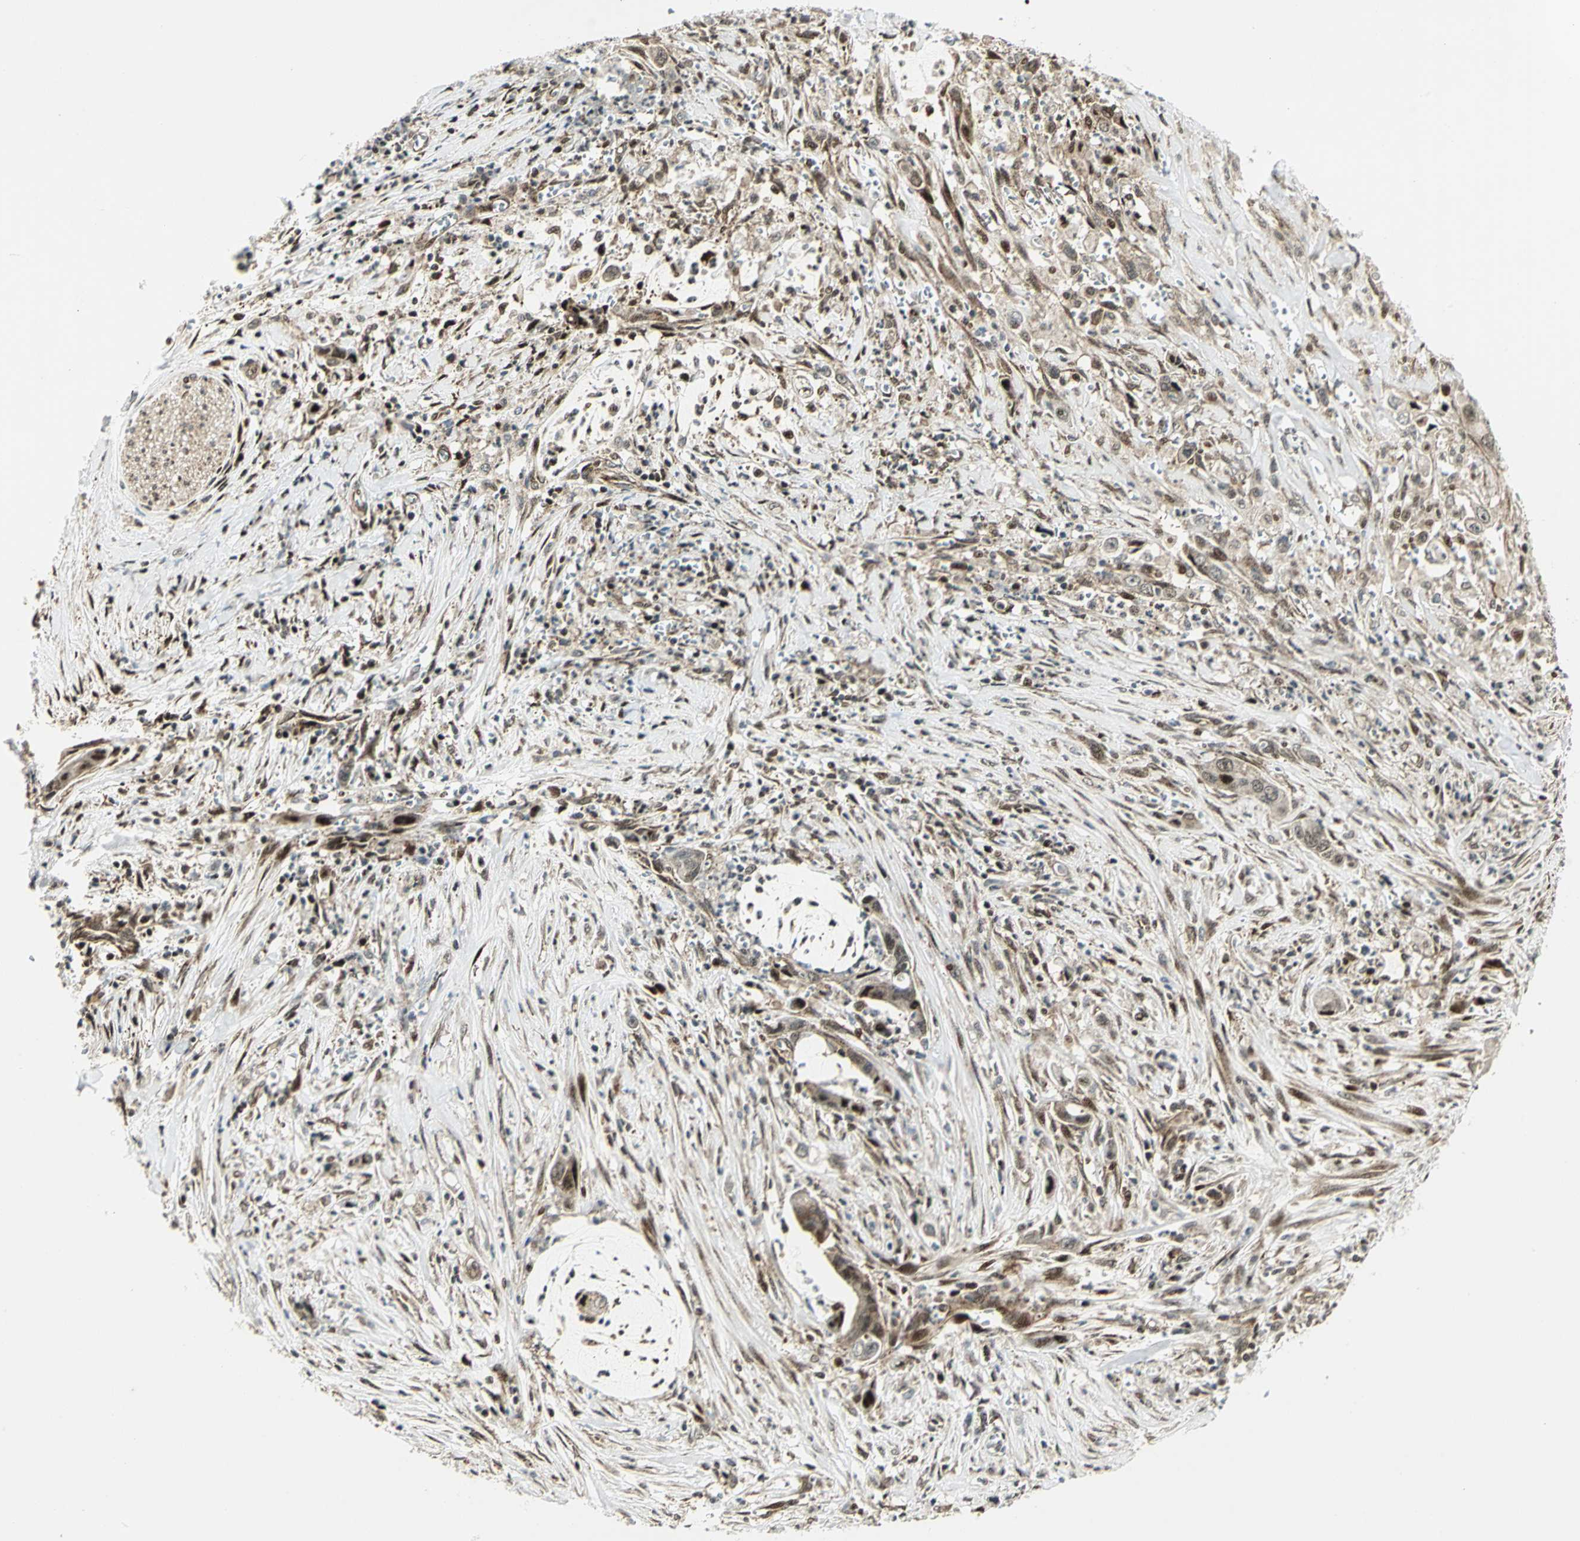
{"staining": {"intensity": "moderate", "quantity": ">75%", "location": "cytoplasmic/membranous,nuclear"}, "tissue": "pancreatic cancer", "cell_type": "Tumor cells", "image_type": "cancer", "snomed": [{"axis": "morphology", "description": "Adenocarcinoma, NOS"}, {"axis": "topography", "description": "Pancreas"}], "caption": "Immunohistochemical staining of pancreatic cancer (adenocarcinoma) reveals medium levels of moderate cytoplasmic/membranous and nuclear expression in approximately >75% of tumor cells.", "gene": "COPS5", "patient": {"sex": "male", "age": 59}}